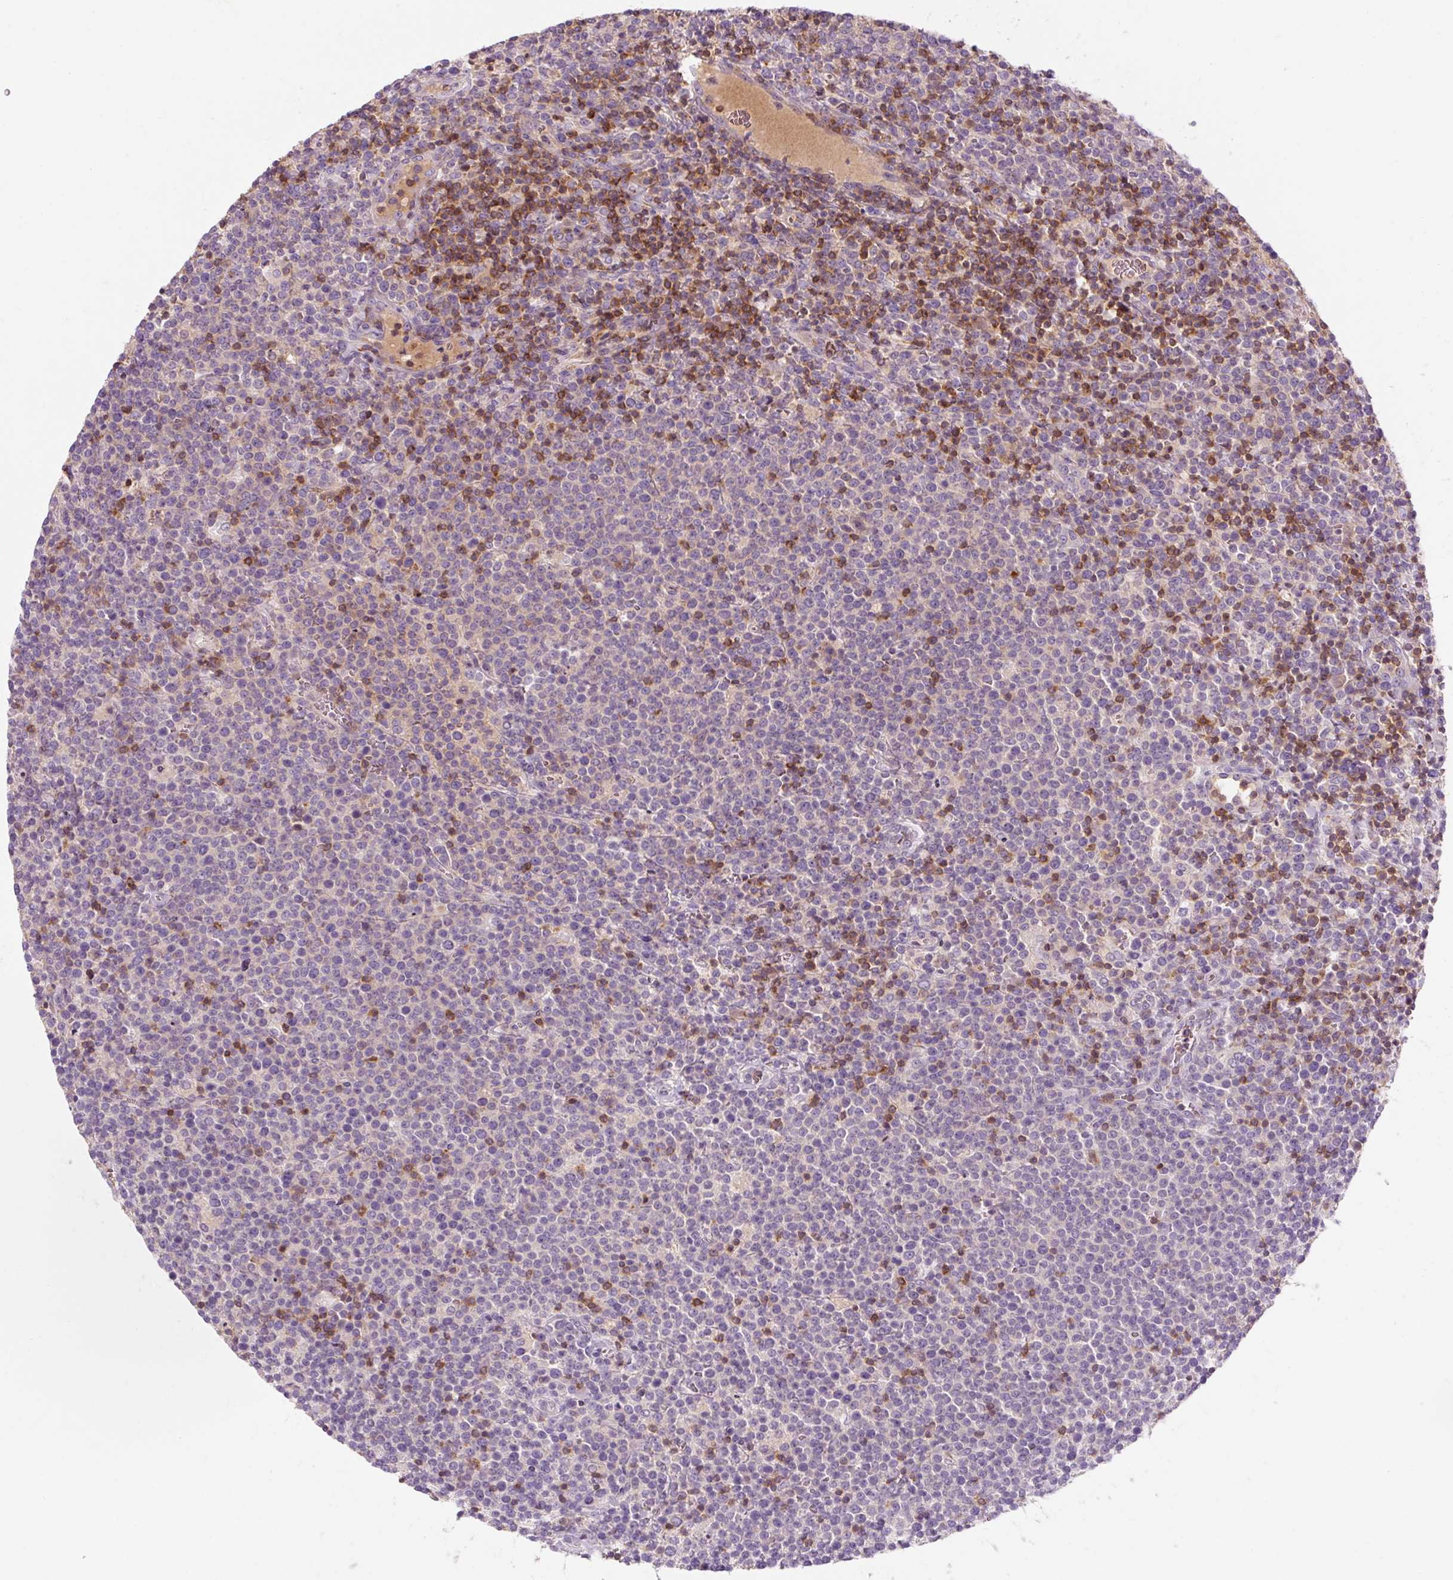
{"staining": {"intensity": "moderate", "quantity": "<25%", "location": "cytoplasmic/membranous"}, "tissue": "lymphoma", "cell_type": "Tumor cells", "image_type": "cancer", "snomed": [{"axis": "morphology", "description": "Malignant lymphoma, non-Hodgkin's type, High grade"}, {"axis": "topography", "description": "Lymph node"}], "caption": "IHC (DAB) staining of malignant lymphoma, non-Hodgkin's type (high-grade) reveals moderate cytoplasmic/membranous protein staining in about <25% of tumor cells.", "gene": "TIGD2", "patient": {"sex": "male", "age": 61}}